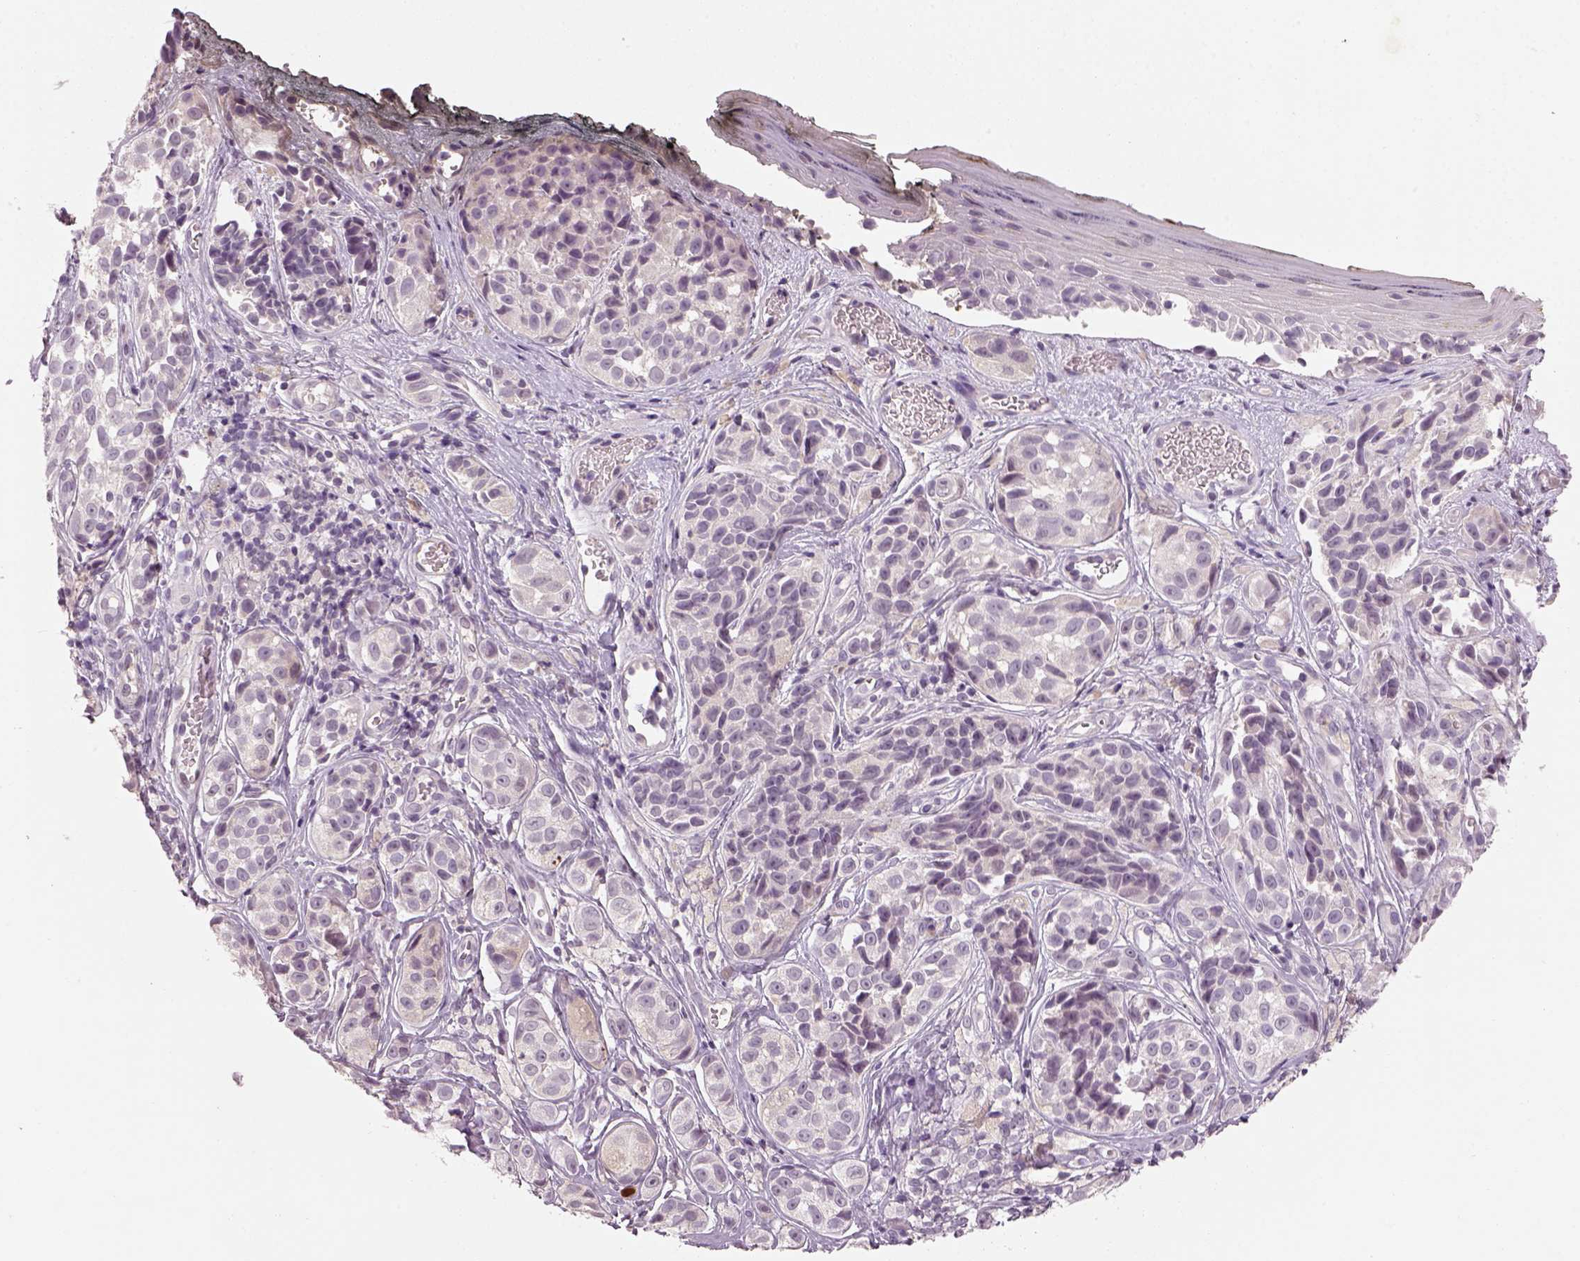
{"staining": {"intensity": "negative", "quantity": "none", "location": "none"}, "tissue": "melanoma", "cell_type": "Tumor cells", "image_type": "cancer", "snomed": [{"axis": "morphology", "description": "Malignant melanoma, NOS"}, {"axis": "topography", "description": "Skin"}], "caption": "Tumor cells show no significant staining in malignant melanoma.", "gene": "GDNF", "patient": {"sex": "male", "age": 48}}